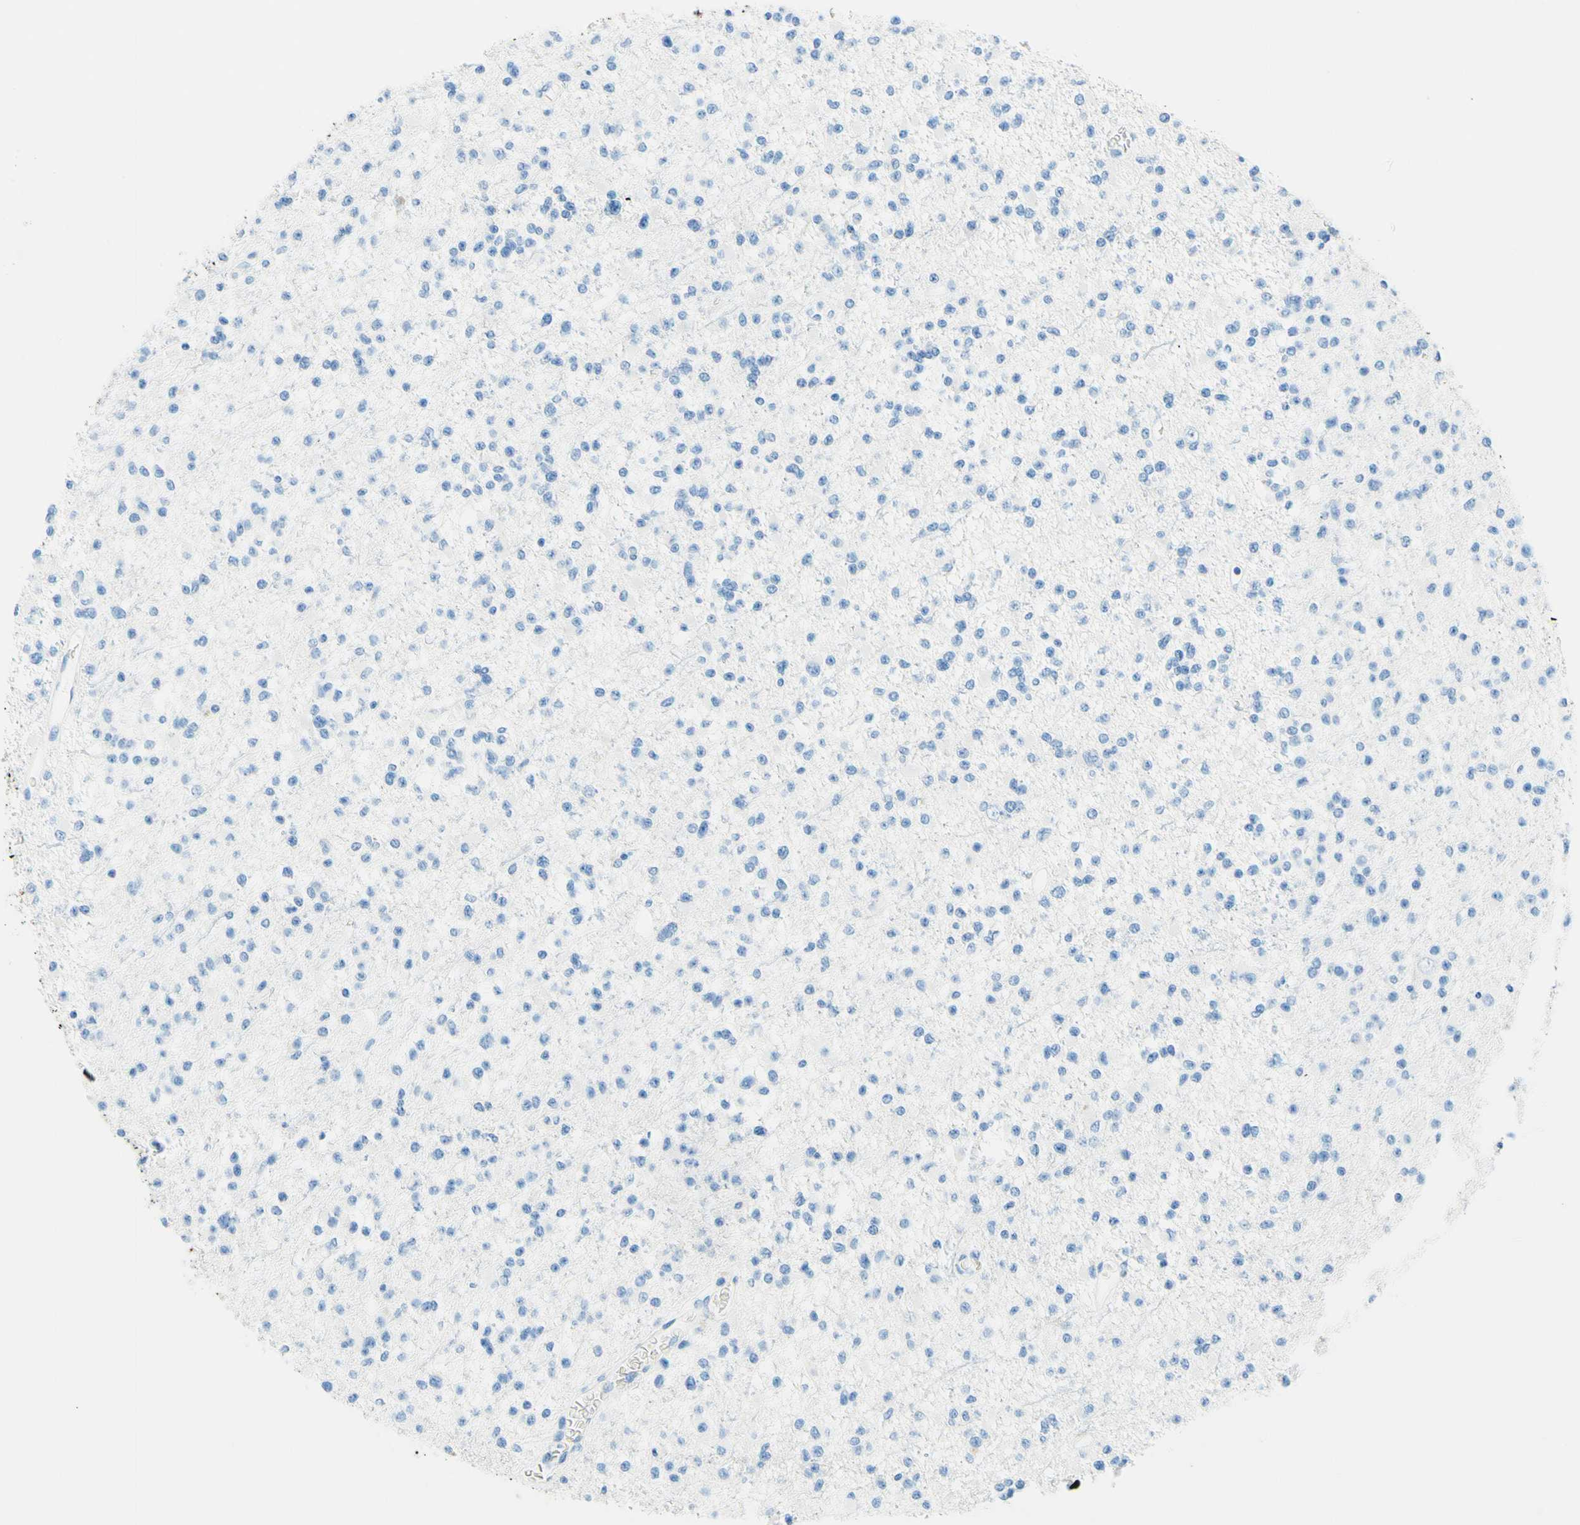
{"staining": {"intensity": "negative", "quantity": "none", "location": "none"}, "tissue": "glioma", "cell_type": "Tumor cells", "image_type": "cancer", "snomed": [{"axis": "morphology", "description": "Glioma, malignant, Low grade"}, {"axis": "topography", "description": "Brain"}], "caption": "This photomicrograph is of glioma stained with immunohistochemistry (IHC) to label a protein in brown with the nuclei are counter-stained blue. There is no expression in tumor cells.", "gene": "MFAP5", "patient": {"sex": "female", "age": 22}}